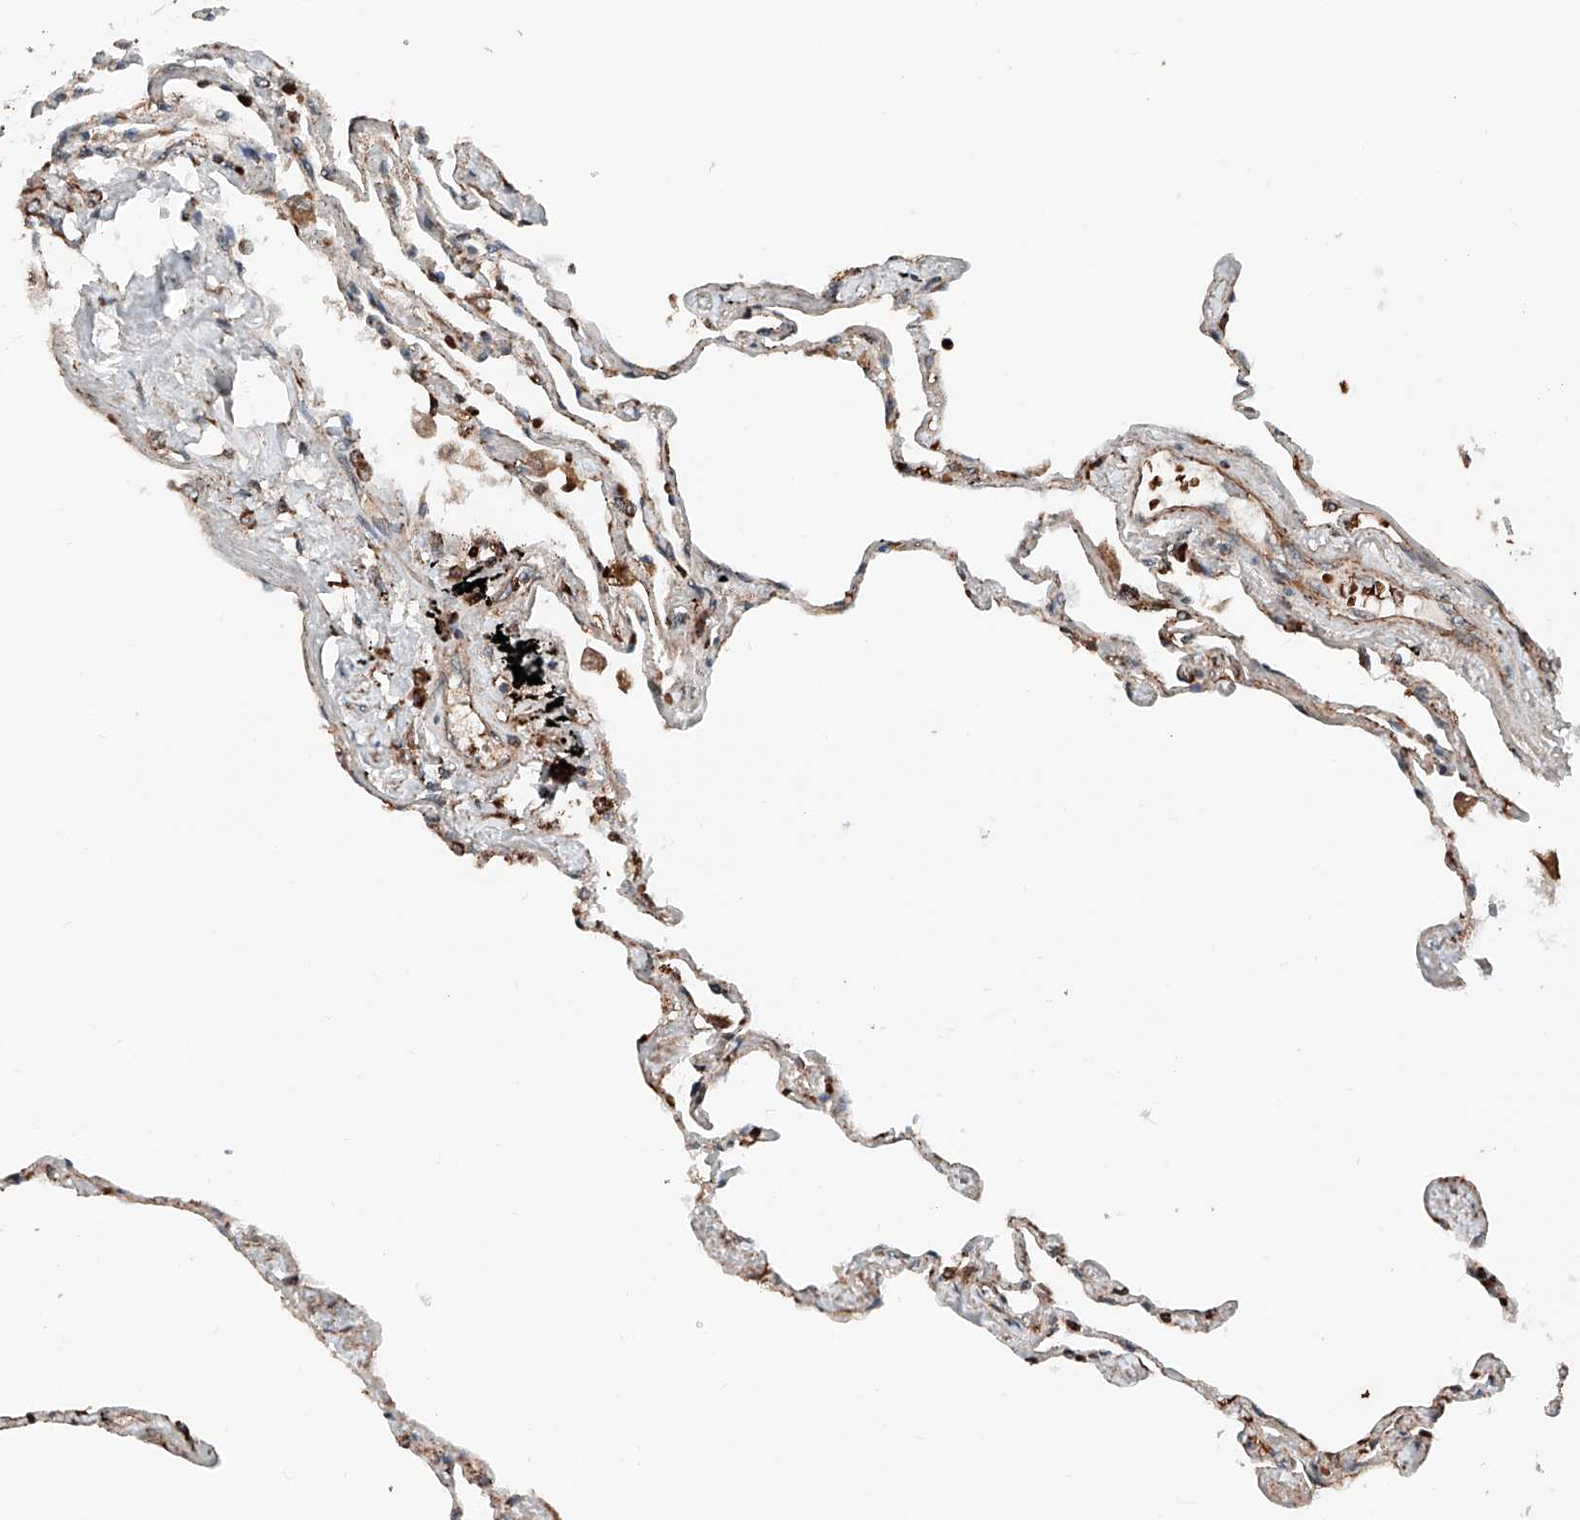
{"staining": {"intensity": "moderate", "quantity": "25%-75%", "location": "cytoplasmic/membranous"}, "tissue": "lung", "cell_type": "Alveolar cells", "image_type": "normal", "snomed": [{"axis": "morphology", "description": "Normal tissue, NOS"}, {"axis": "topography", "description": "Lung"}], "caption": "Unremarkable lung exhibits moderate cytoplasmic/membranous expression in about 25%-75% of alveolar cells.", "gene": "ZSCAN29", "patient": {"sex": "female", "age": 67}}